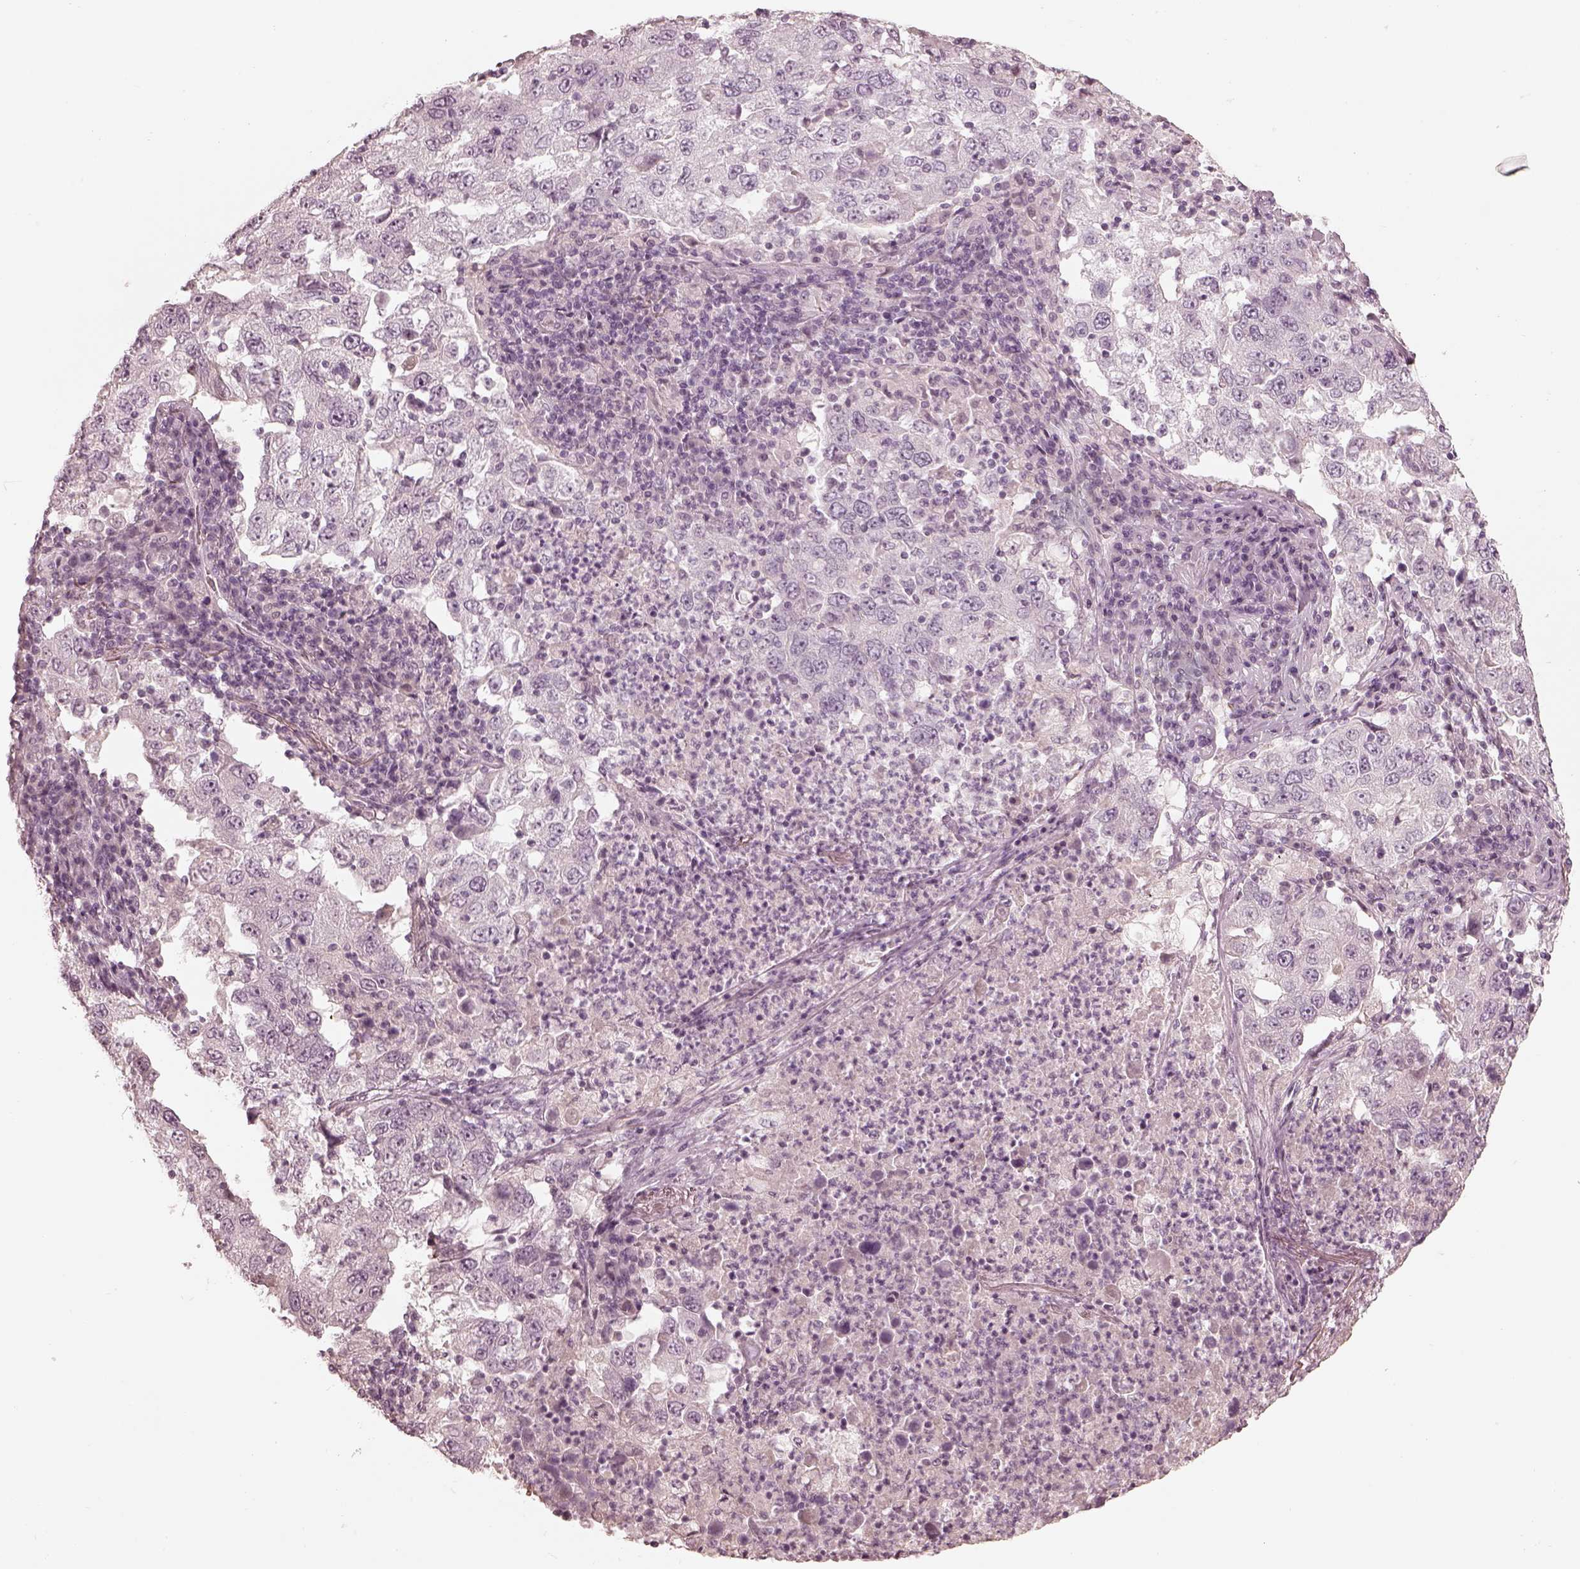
{"staining": {"intensity": "negative", "quantity": "none", "location": "none"}, "tissue": "lung cancer", "cell_type": "Tumor cells", "image_type": "cancer", "snomed": [{"axis": "morphology", "description": "Adenocarcinoma, NOS"}, {"axis": "topography", "description": "Lung"}], "caption": "IHC micrograph of neoplastic tissue: human lung cancer stained with DAB (3,3'-diaminobenzidine) displays no significant protein positivity in tumor cells.", "gene": "ADRB3", "patient": {"sex": "male", "age": 73}}